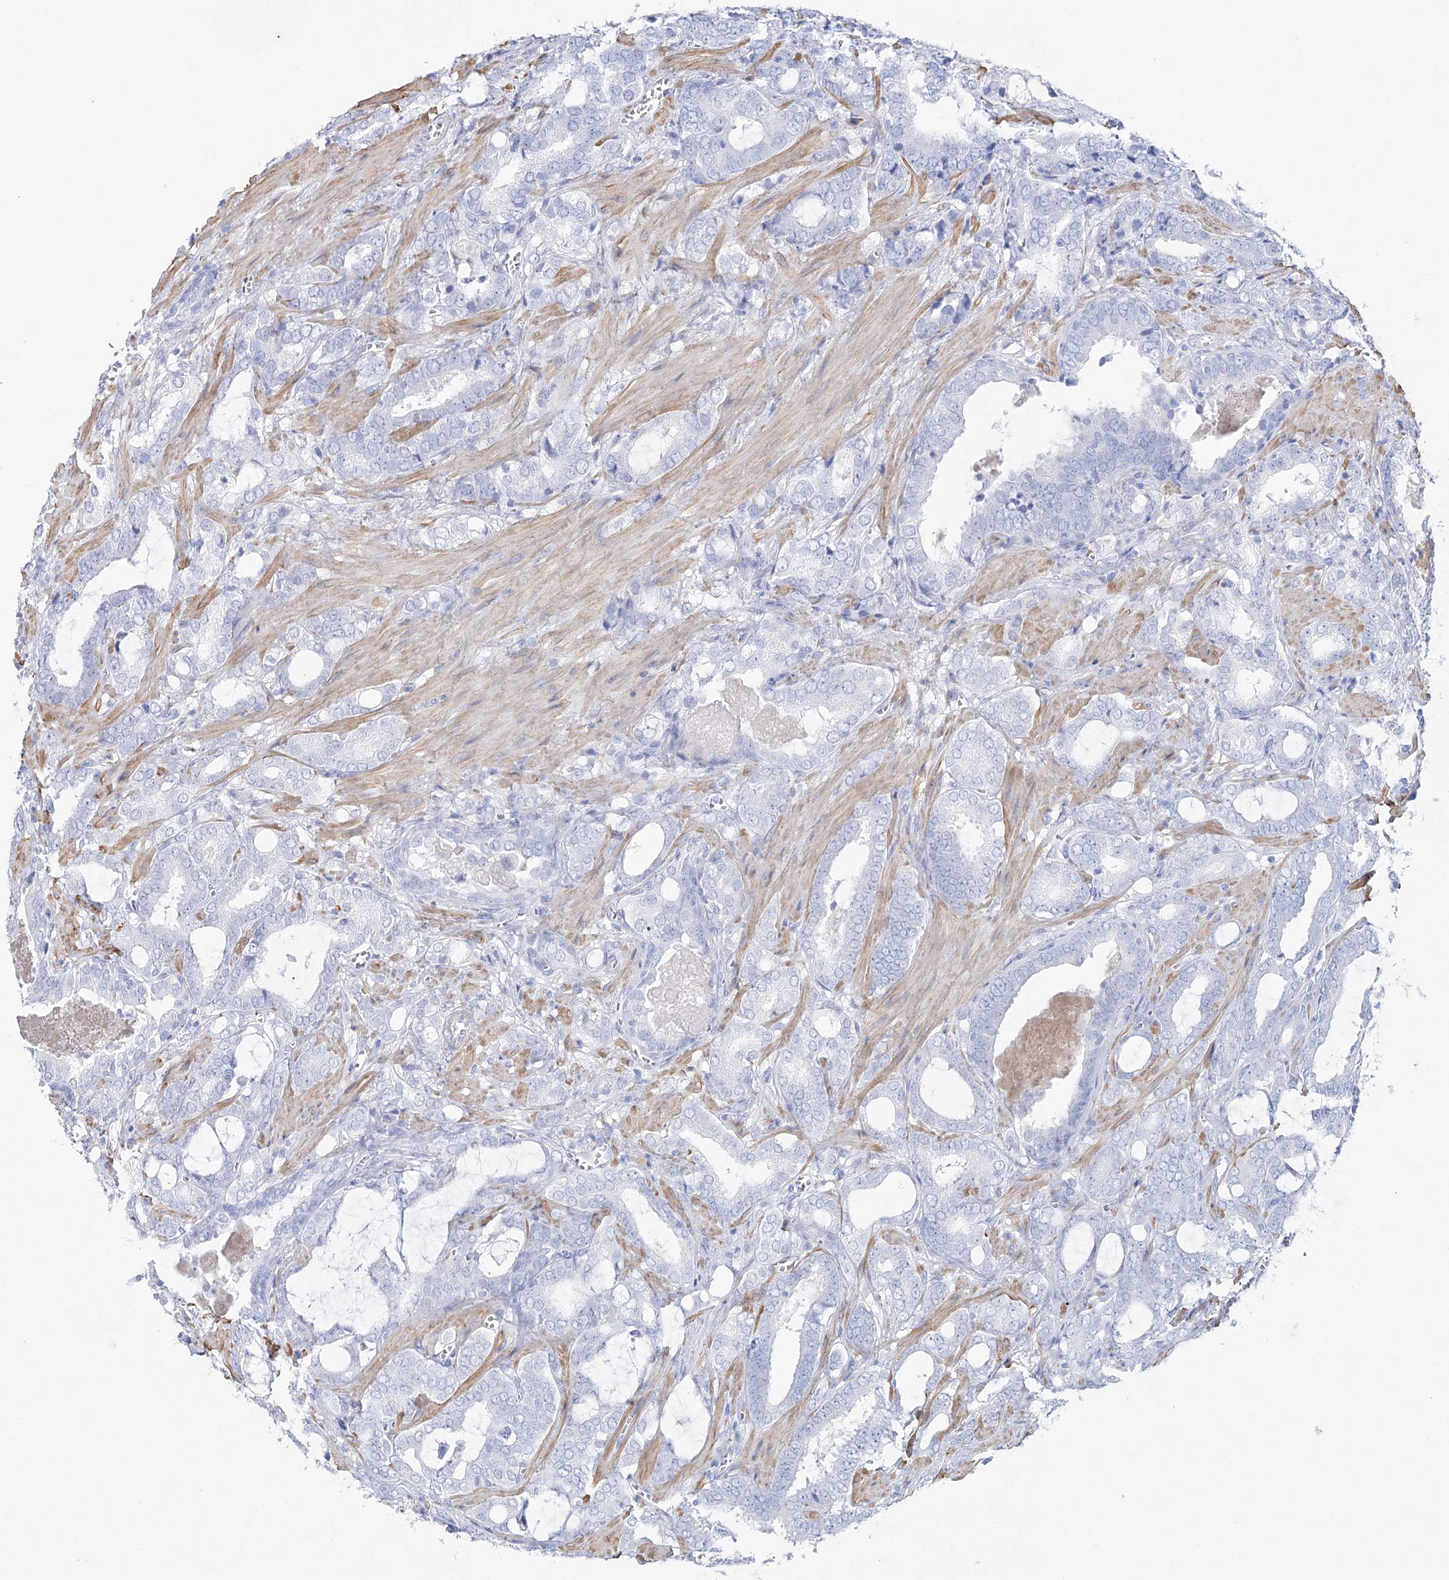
{"staining": {"intensity": "negative", "quantity": "none", "location": "none"}, "tissue": "prostate cancer", "cell_type": "Tumor cells", "image_type": "cancer", "snomed": [{"axis": "morphology", "description": "Adenocarcinoma, High grade"}, {"axis": "topography", "description": "Prostate and seminal vesicle, NOS"}], "caption": "A histopathology image of human adenocarcinoma (high-grade) (prostate) is negative for staining in tumor cells.", "gene": "CSN3", "patient": {"sex": "male", "age": 67}}